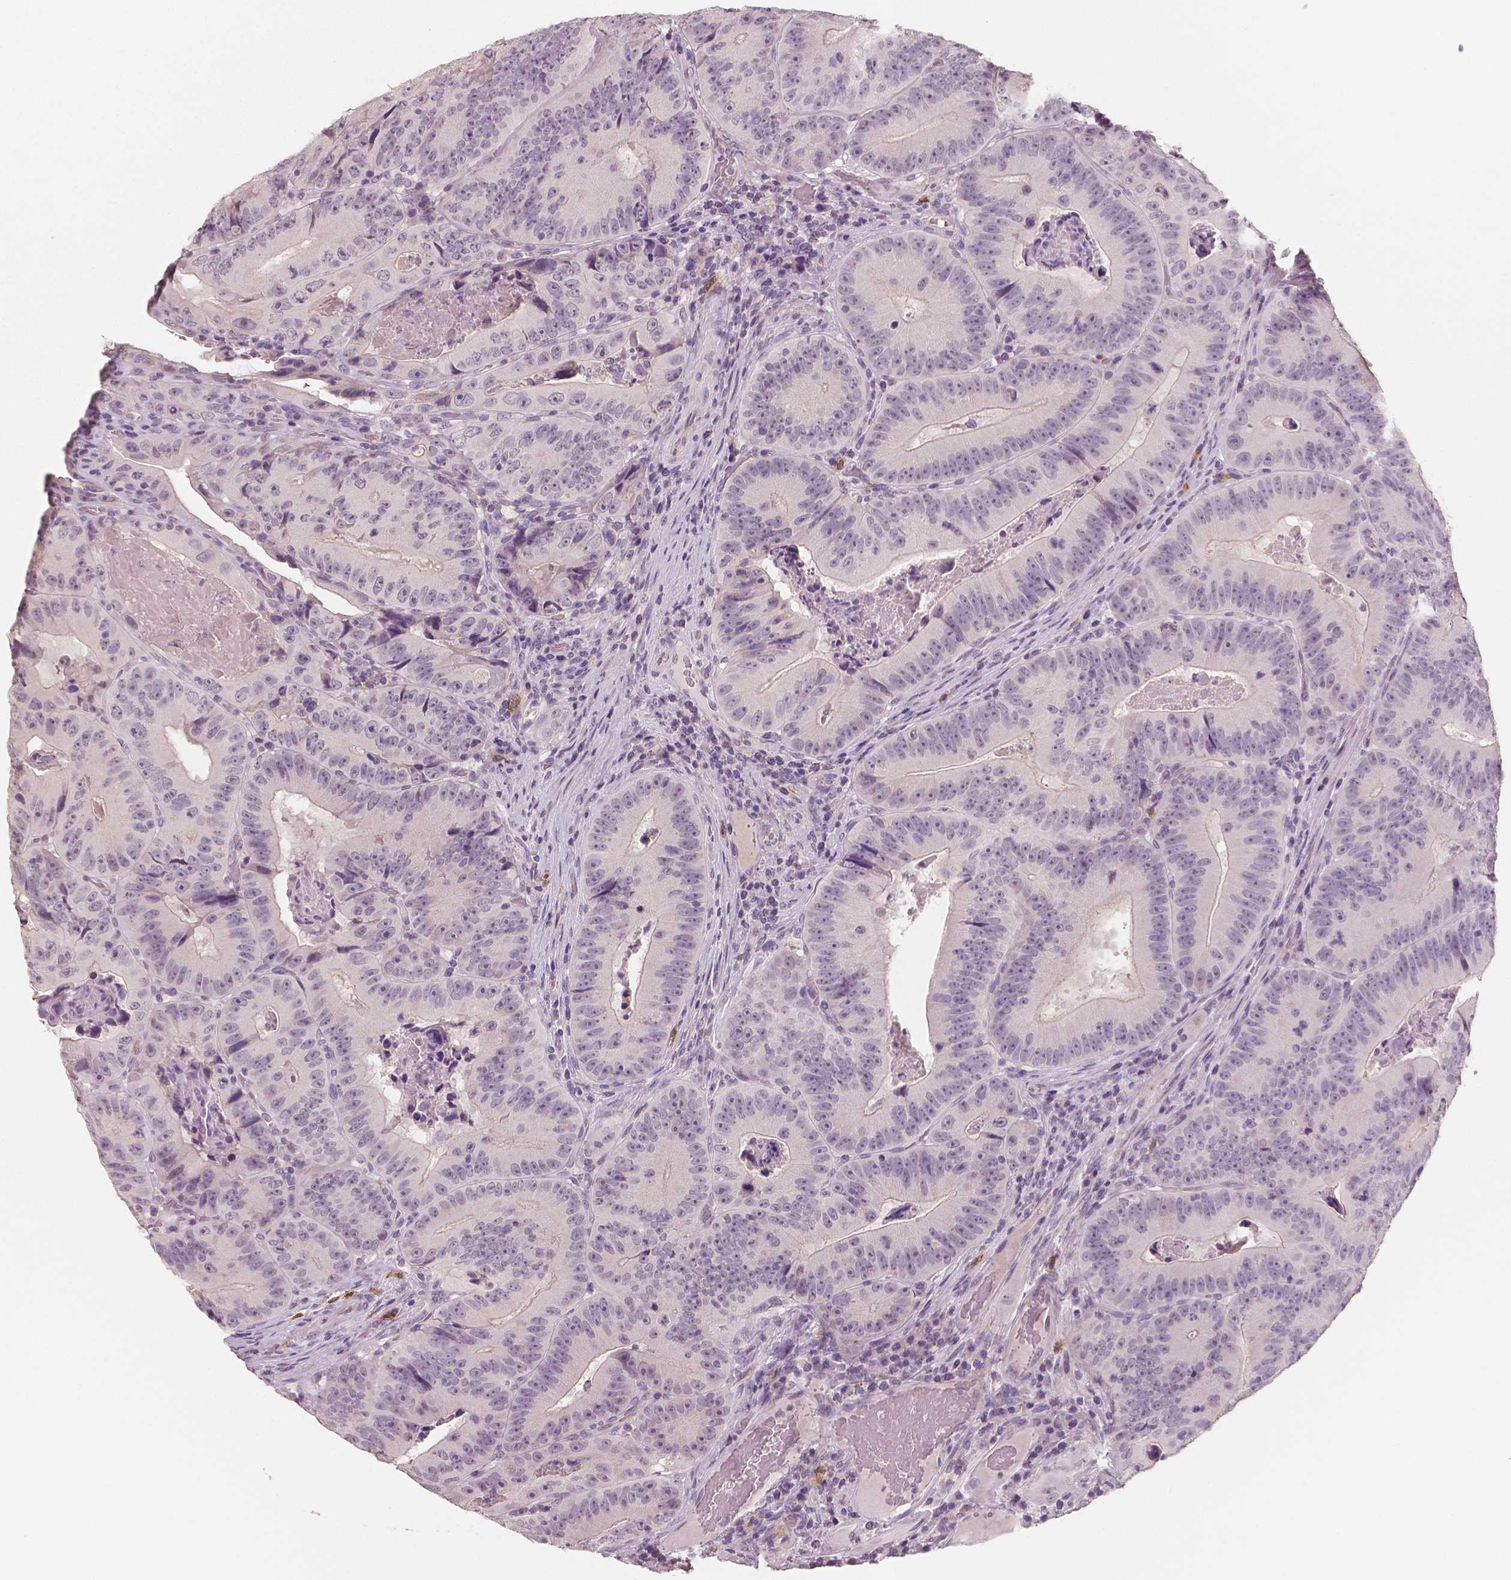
{"staining": {"intensity": "negative", "quantity": "none", "location": "none"}, "tissue": "colorectal cancer", "cell_type": "Tumor cells", "image_type": "cancer", "snomed": [{"axis": "morphology", "description": "Adenocarcinoma, NOS"}, {"axis": "topography", "description": "Colon"}], "caption": "Histopathology image shows no protein expression in tumor cells of adenocarcinoma (colorectal) tissue.", "gene": "KIT", "patient": {"sex": "female", "age": 86}}